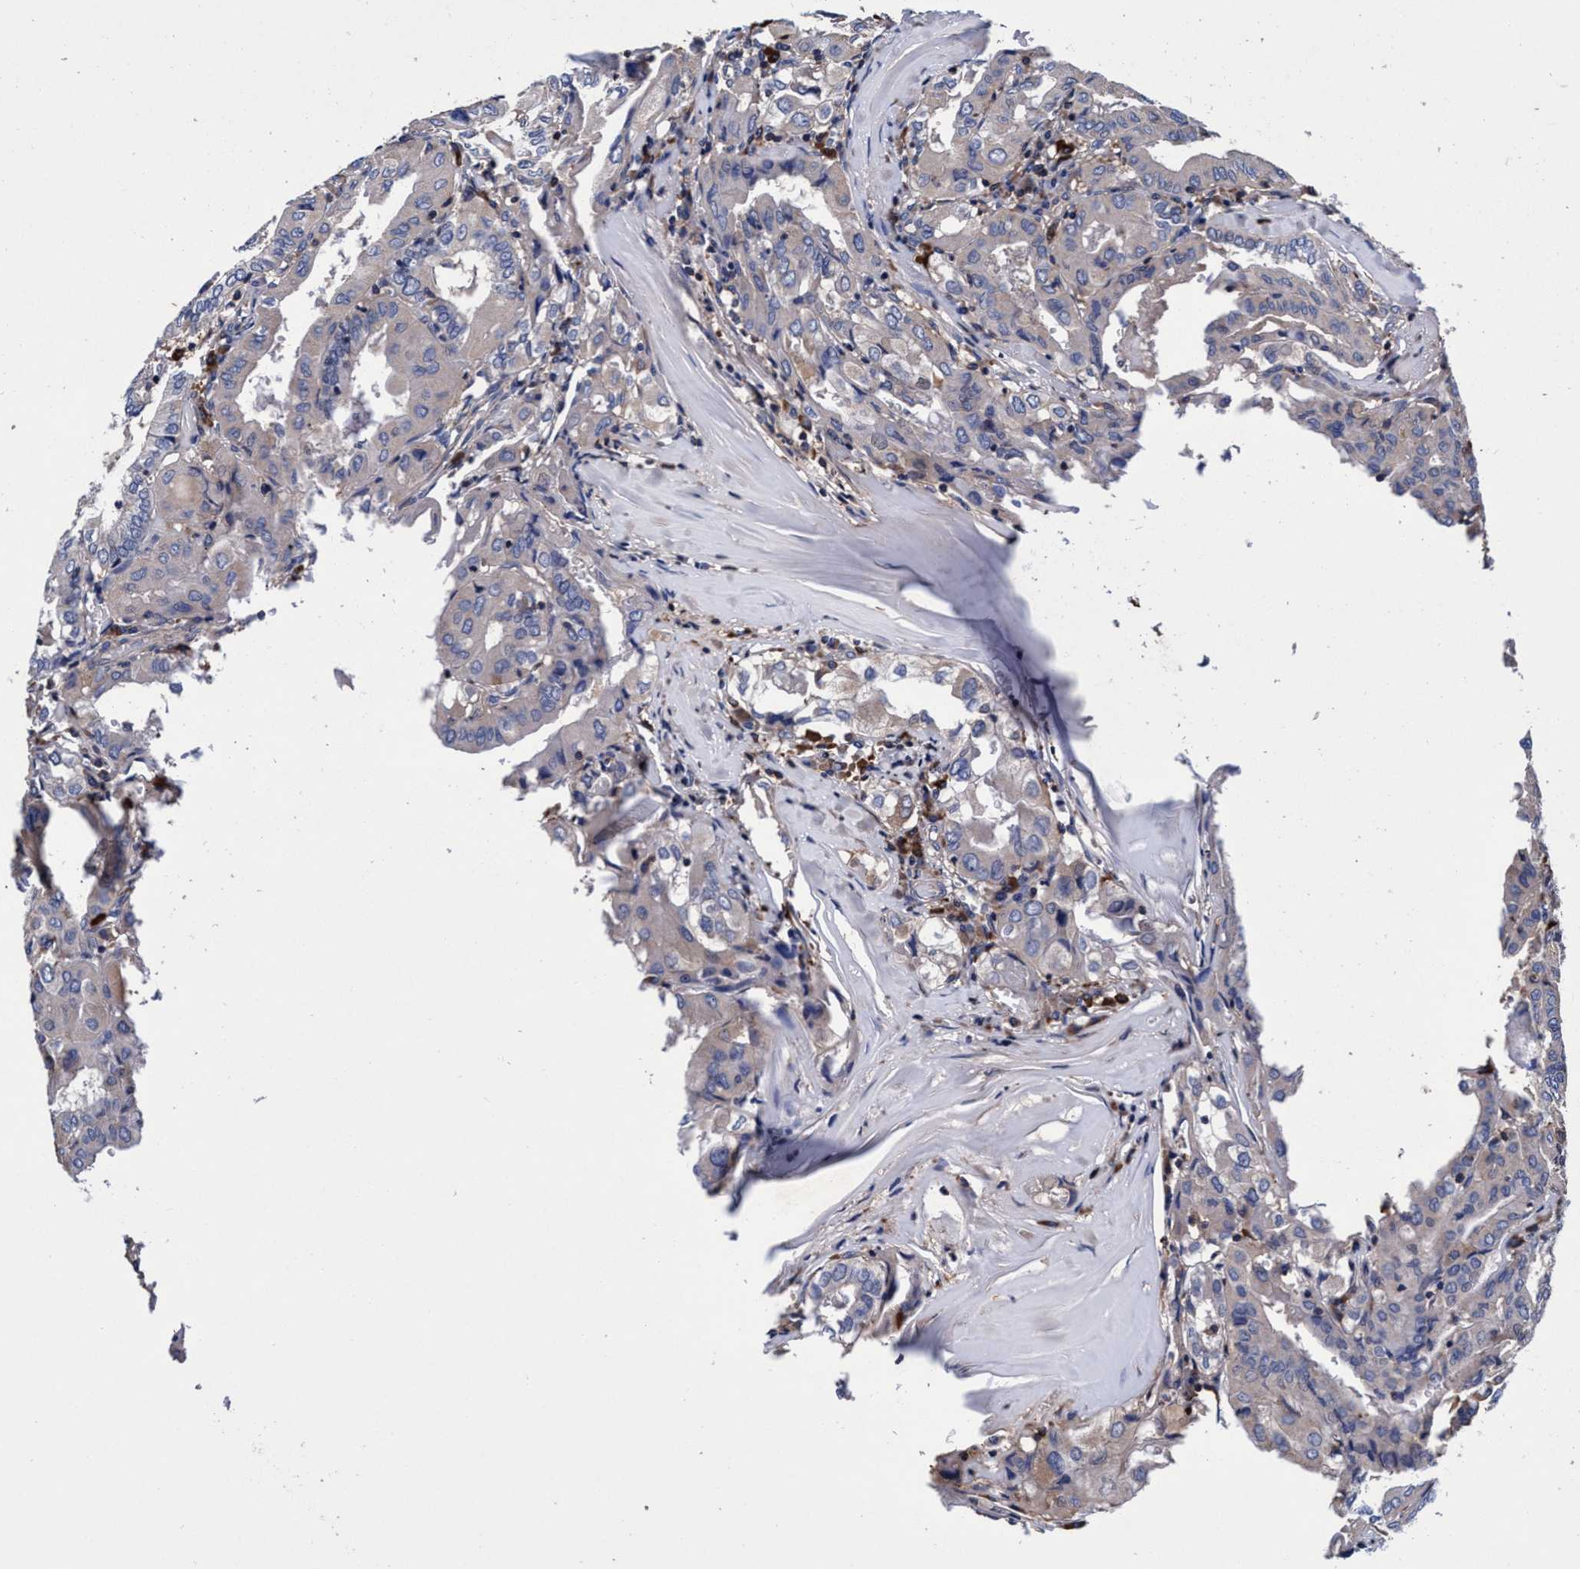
{"staining": {"intensity": "negative", "quantity": "none", "location": "none"}, "tissue": "thyroid cancer", "cell_type": "Tumor cells", "image_type": "cancer", "snomed": [{"axis": "morphology", "description": "Papillary adenocarcinoma, NOS"}, {"axis": "topography", "description": "Thyroid gland"}], "caption": "Protein analysis of thyroid cancer displays no significant expression in tumor cells.", "gene": "RNF208", "patient": {"sex": "female", "age": 42}}